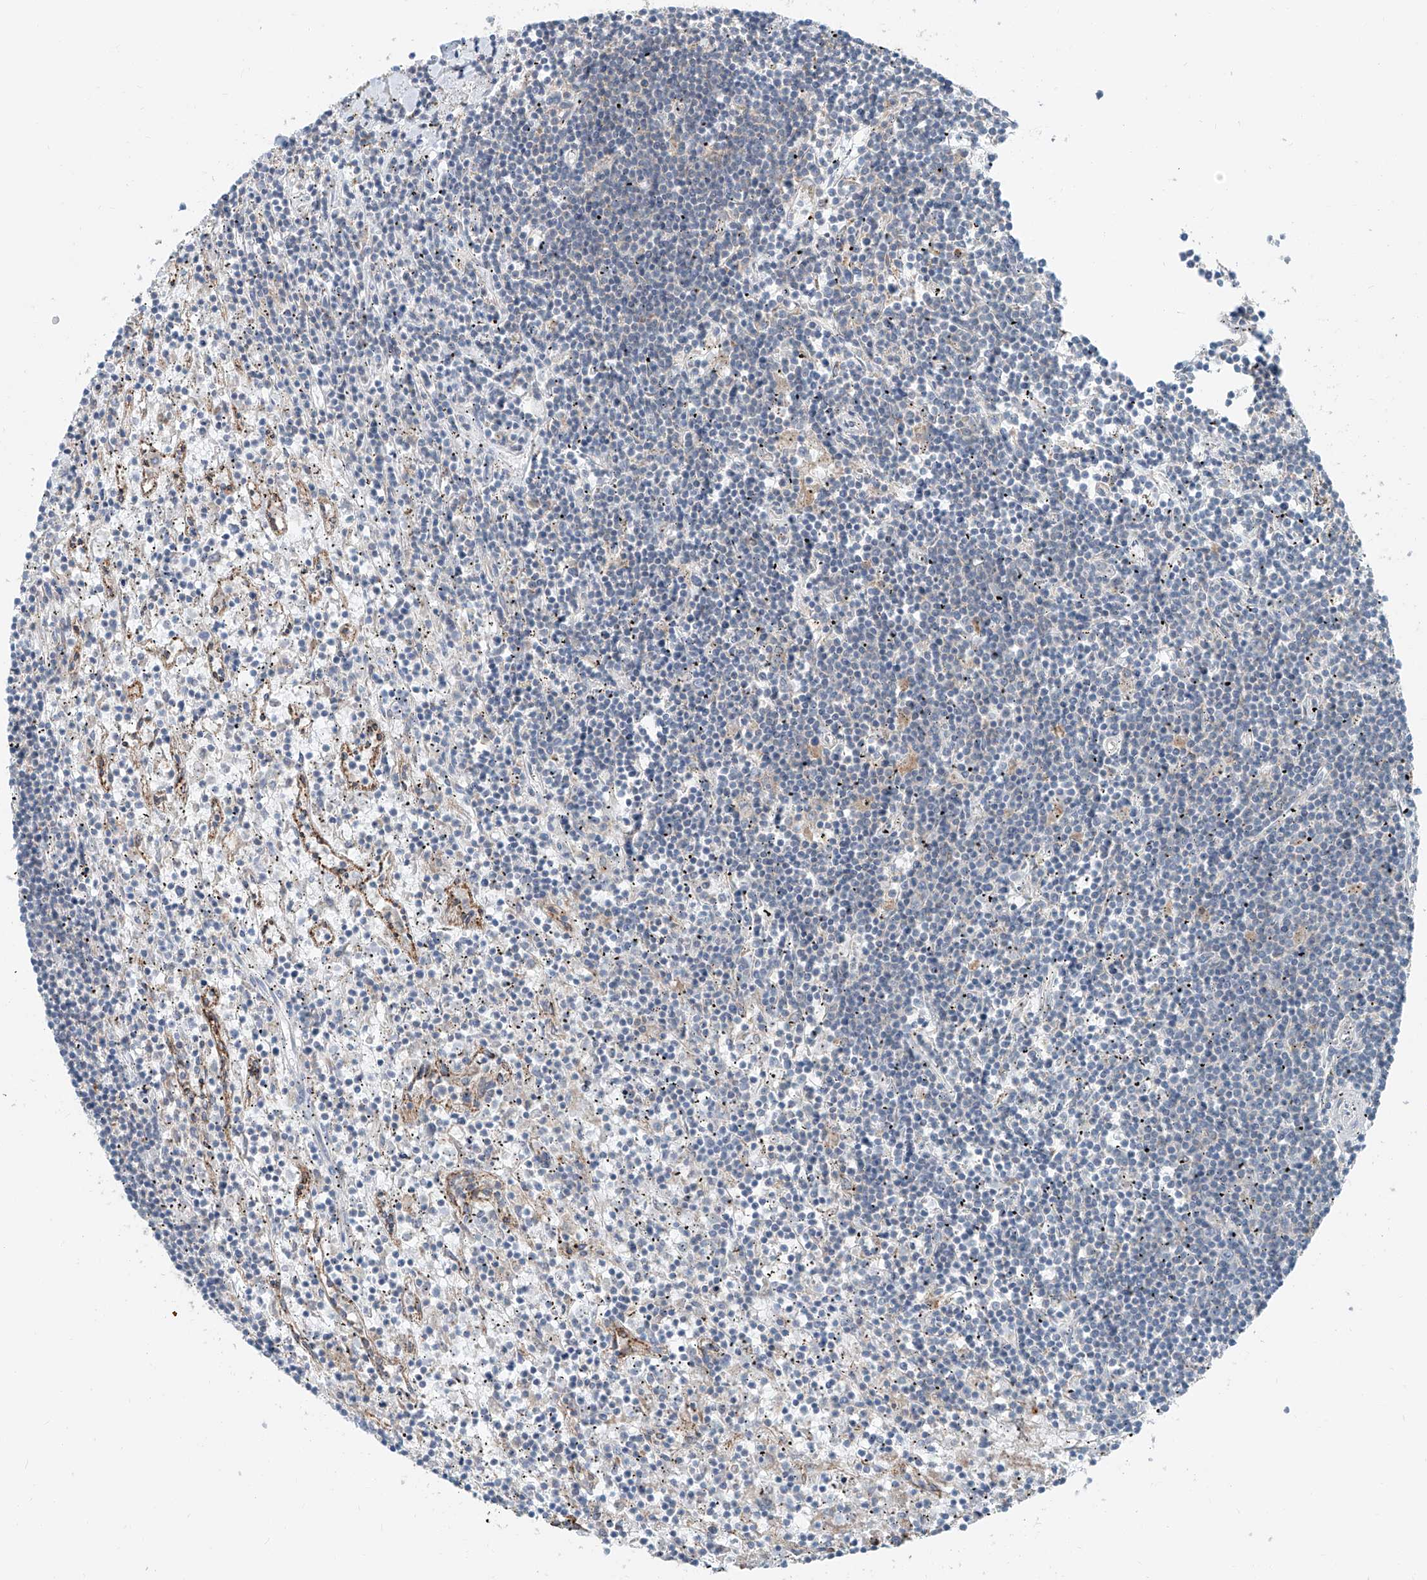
{"staining": {"intensity": "negative", "quantity": "none", "location": "none"}, "tissue": "lymphoma", "cell_type": "Tumor cells", "image_type": "cancer", "snomed": [{"axis": "morphology", "description": "Malignant lymphoma, non-Hodgkin's type, Low grade"}, {"axis": "topography", "description": "Spleen"}], "caption": "Tumor cells show no significant positivity in lymphoma.", "gene": "KCNK10", "patient": {"sex": "male", "age": 76}}